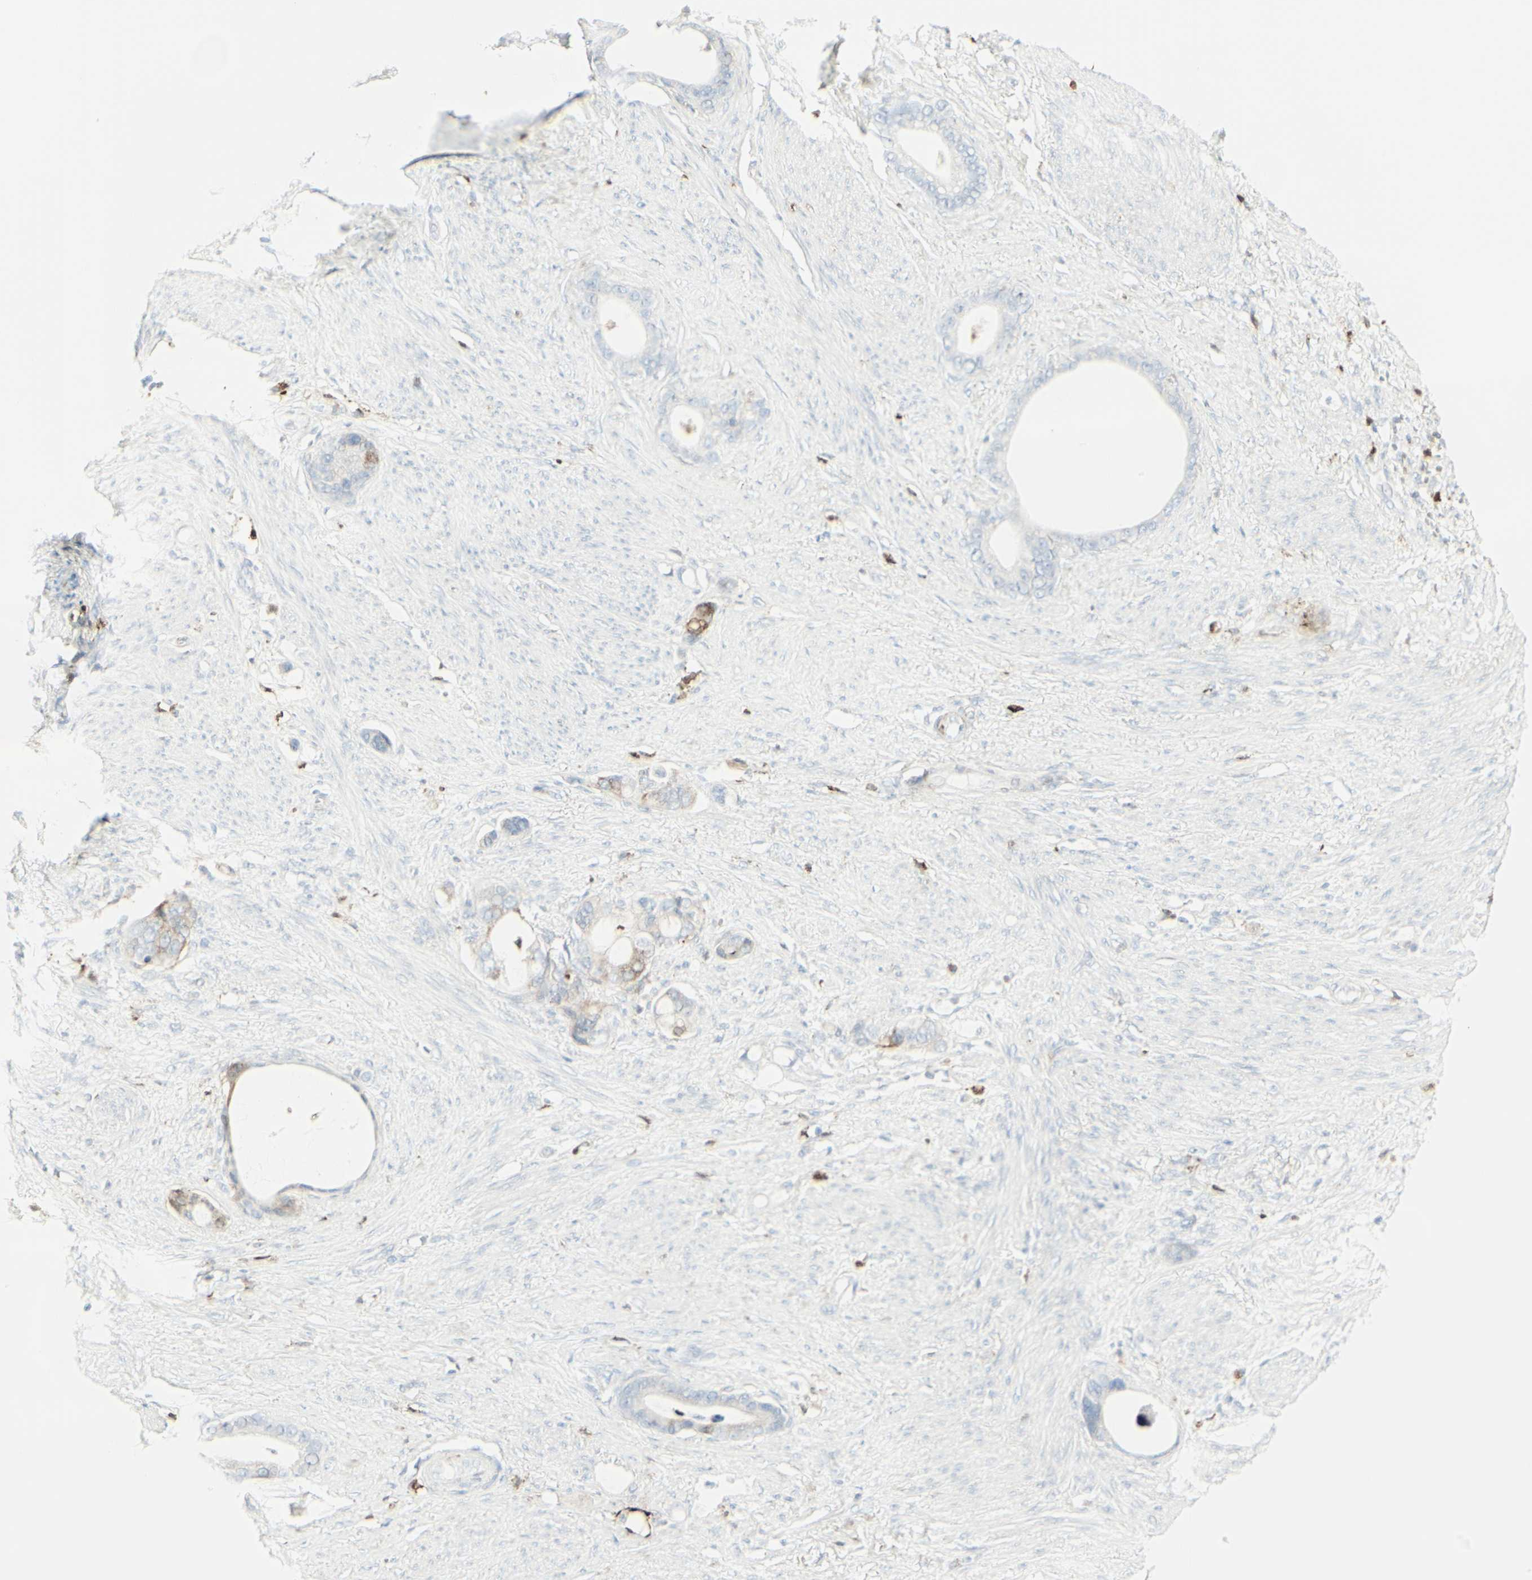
{"staining": {"intensity": "weak", "quantity": "<25%", "location": "cytoplasmic/membranous"}, "tissue": "stomach cancer", "cell_type": "Tumor cells", "image_type": "cancer", "snomed": [{"axis": "morphology", "description": "Adenocarcinoma, NOS"}, {"axis": "topography", "description": "Stomach"}], "caption": "A micrograph of human stomach cancer is negative for staining in tumor cells.", "gene": "MDK", "patient": {"sex": "female", "age": 75}}